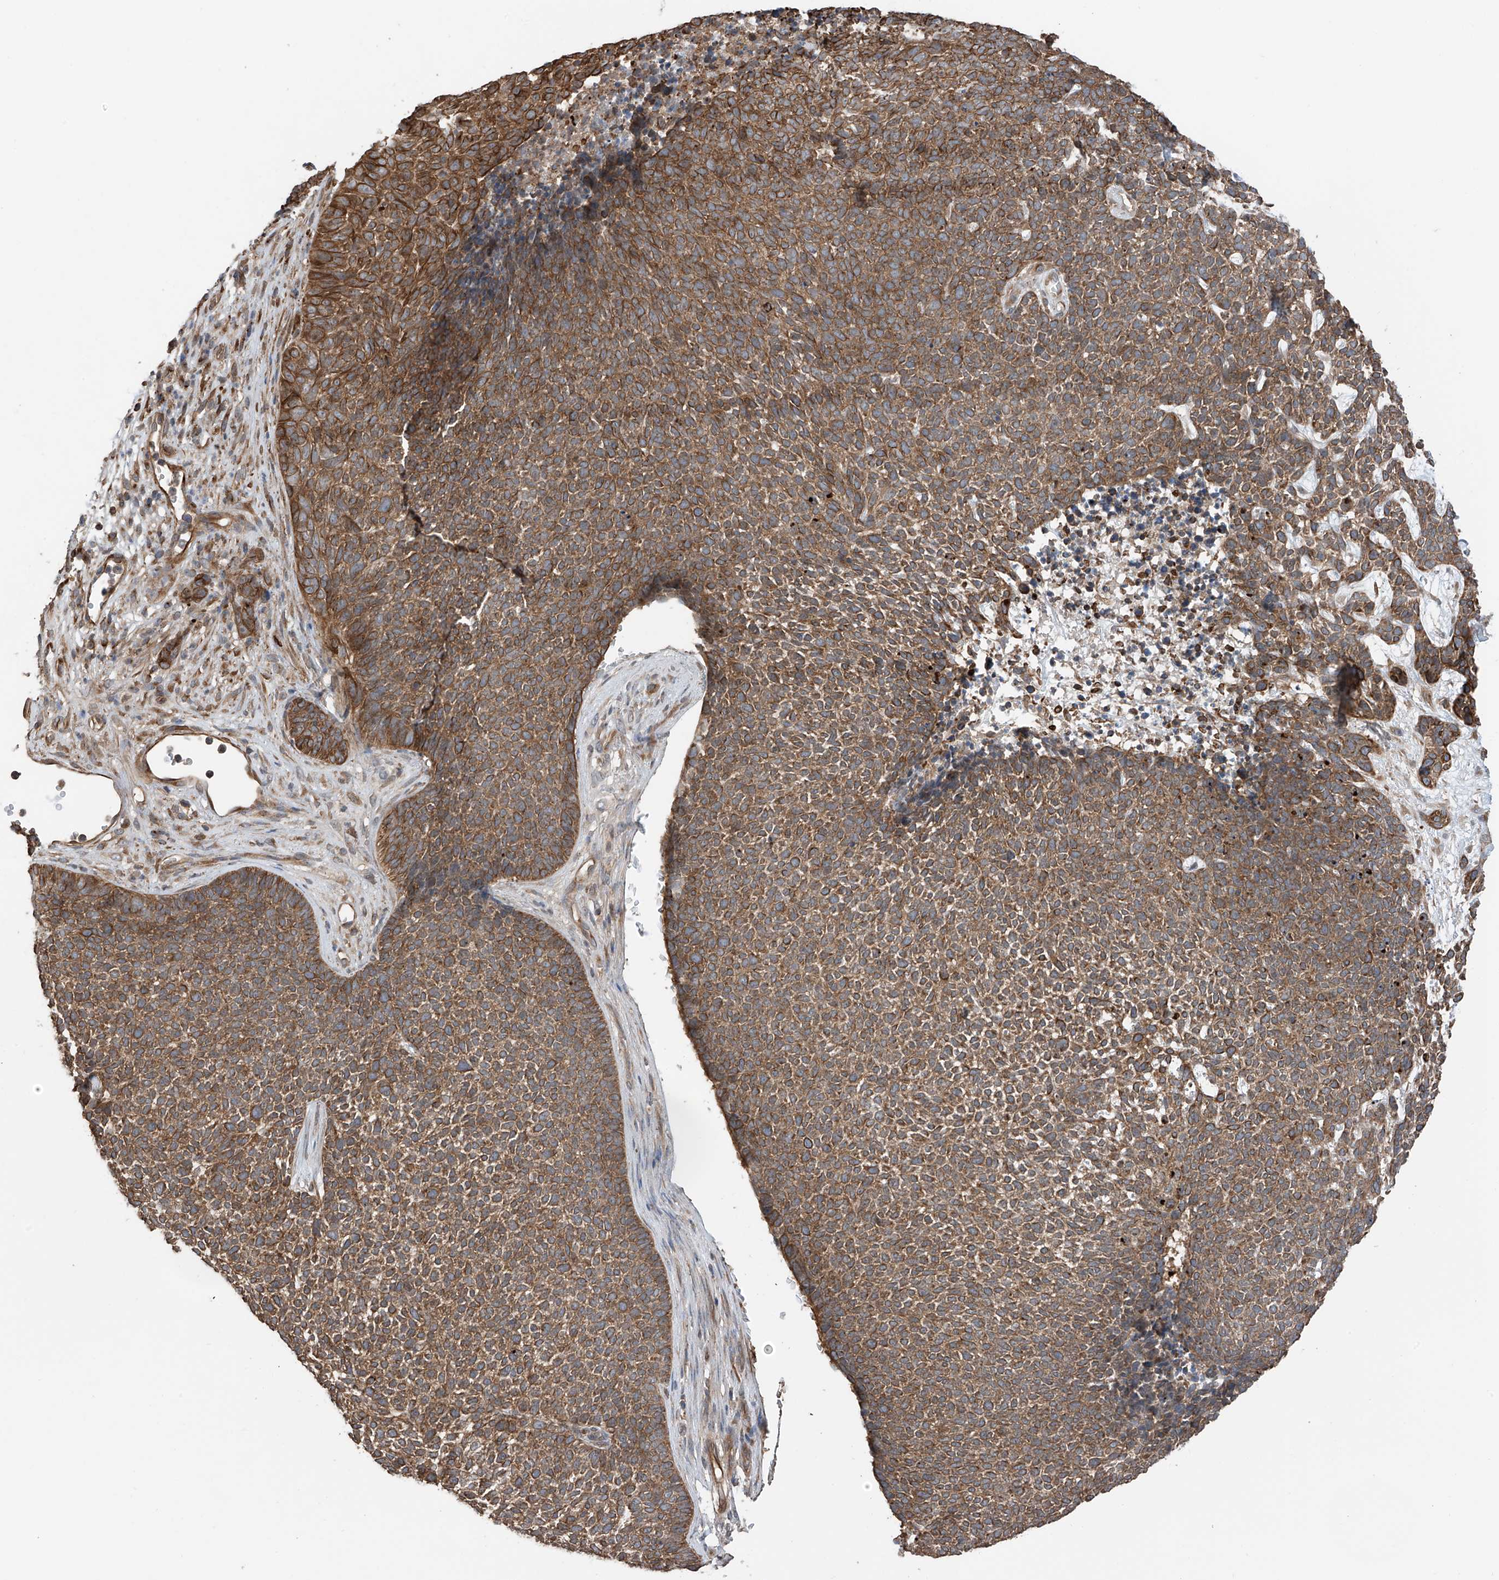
{"staining": {"intensity": "moderate", "quantity": ">75%", "location": "cytoplasmic/membranous"}, "tissue": "skin cancer", "cell_type": "Tumor cells", "image_type": "cancer", "snomed": [{"axis": "morphology", "description": "Basal cell carcinoma"}, {"axis": "topography", "description": "Skin"}], "caption": "DAB (3,3'-diaminobenzidine) immunohistochemical staining of human skin basal cell carcinoma demonstrates moderate cytoplasmic/membranous protein staining in about >75% of tumor cells.", "gene": "RPAIN", "patient": {"sex": "female", "age": 84}}